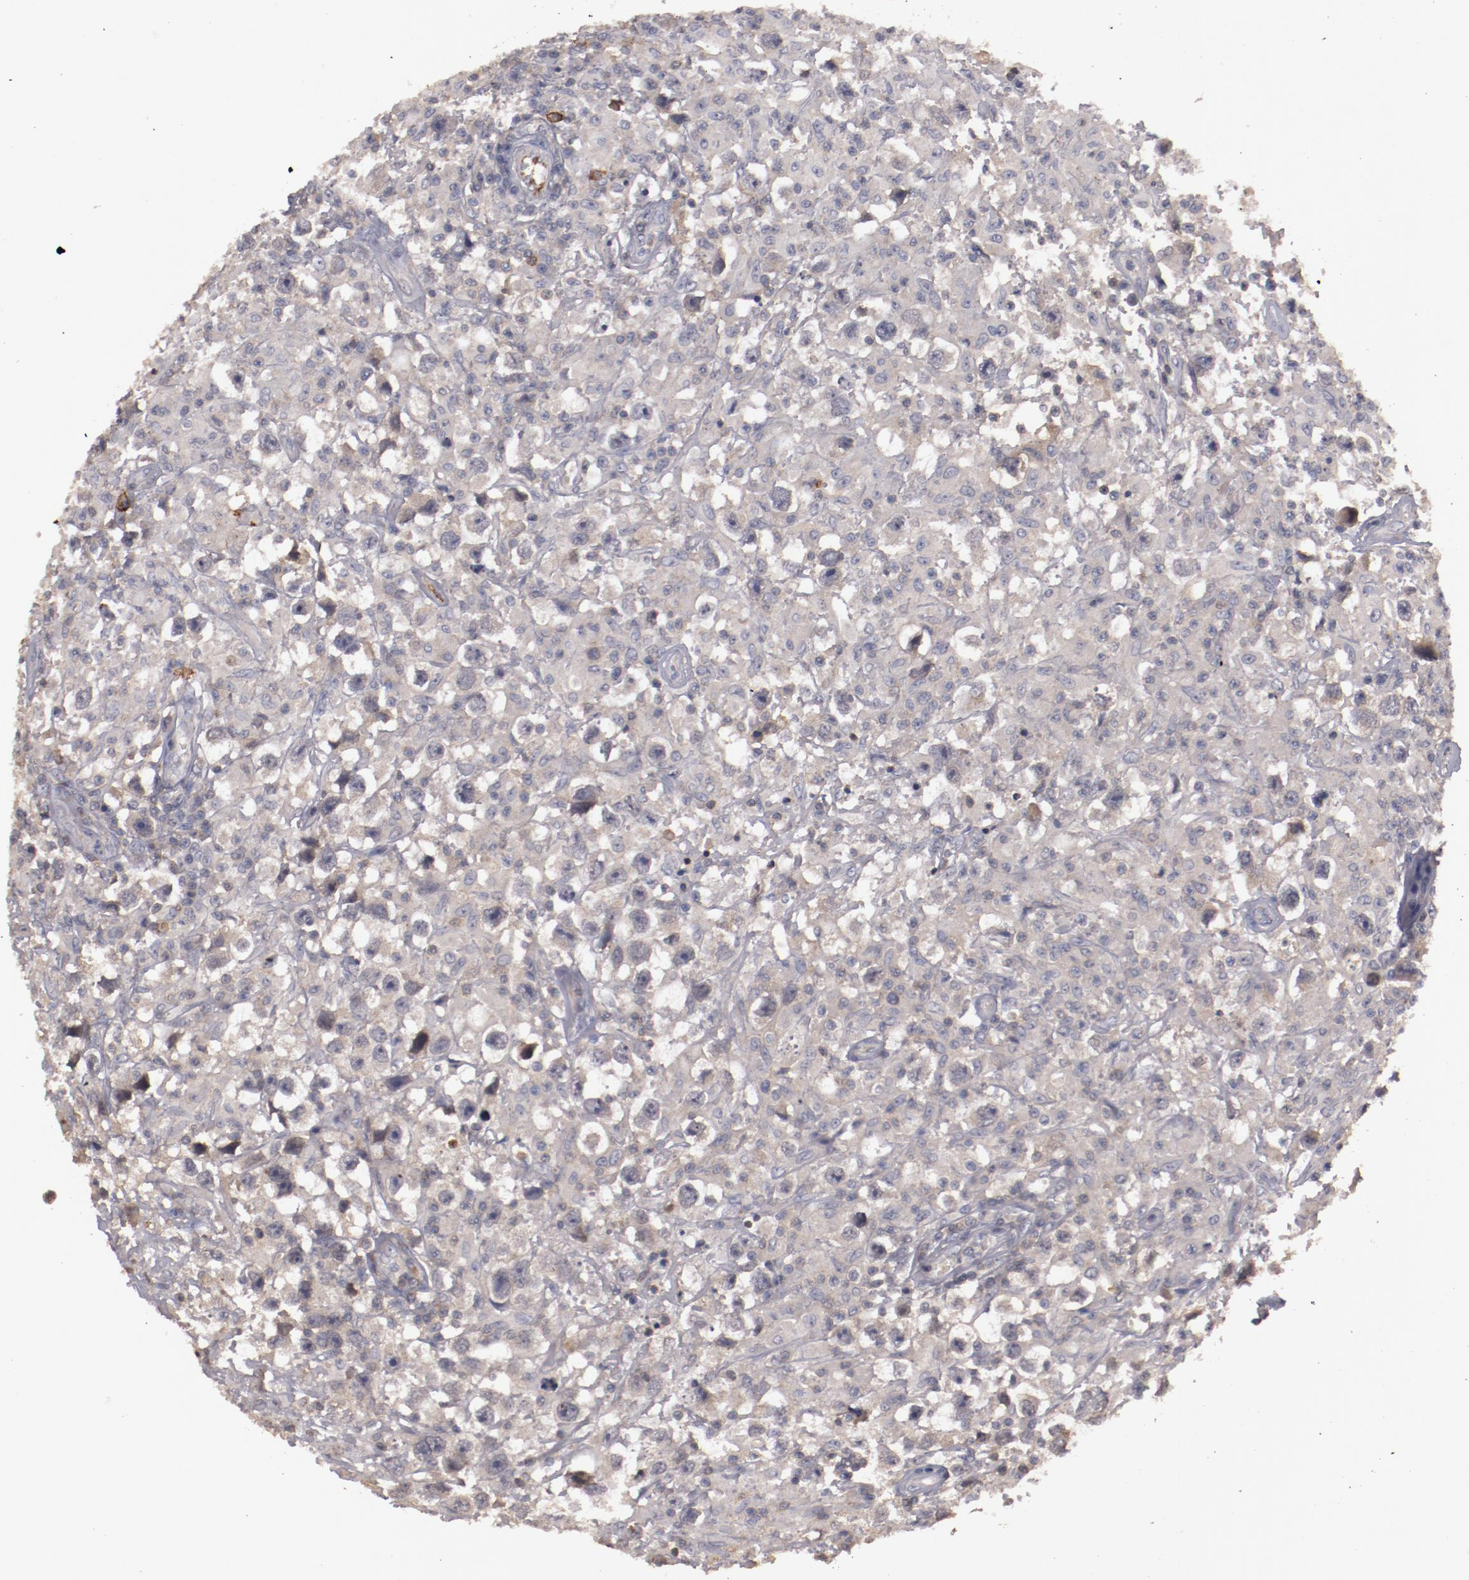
{"staining": {"intensity": "negative", "quantity": "none", "location": "none"}, "tissue": "testis cancer", "cell_type": "Tumor cells", "image_type": "cancer", "snomed": [{"axis": "morphology", "description": "Seminoma, NOS"}, {"axis": "topography", "description": "Testis"}], "caption": "Immunohistochemistry (IHC) histopathology image of human seminoma (testis) stained for a protein (brown), which shows no positivity in tumor cells.", "gene": "MBL2", "patient": {"sex": "male", "age": 34}}